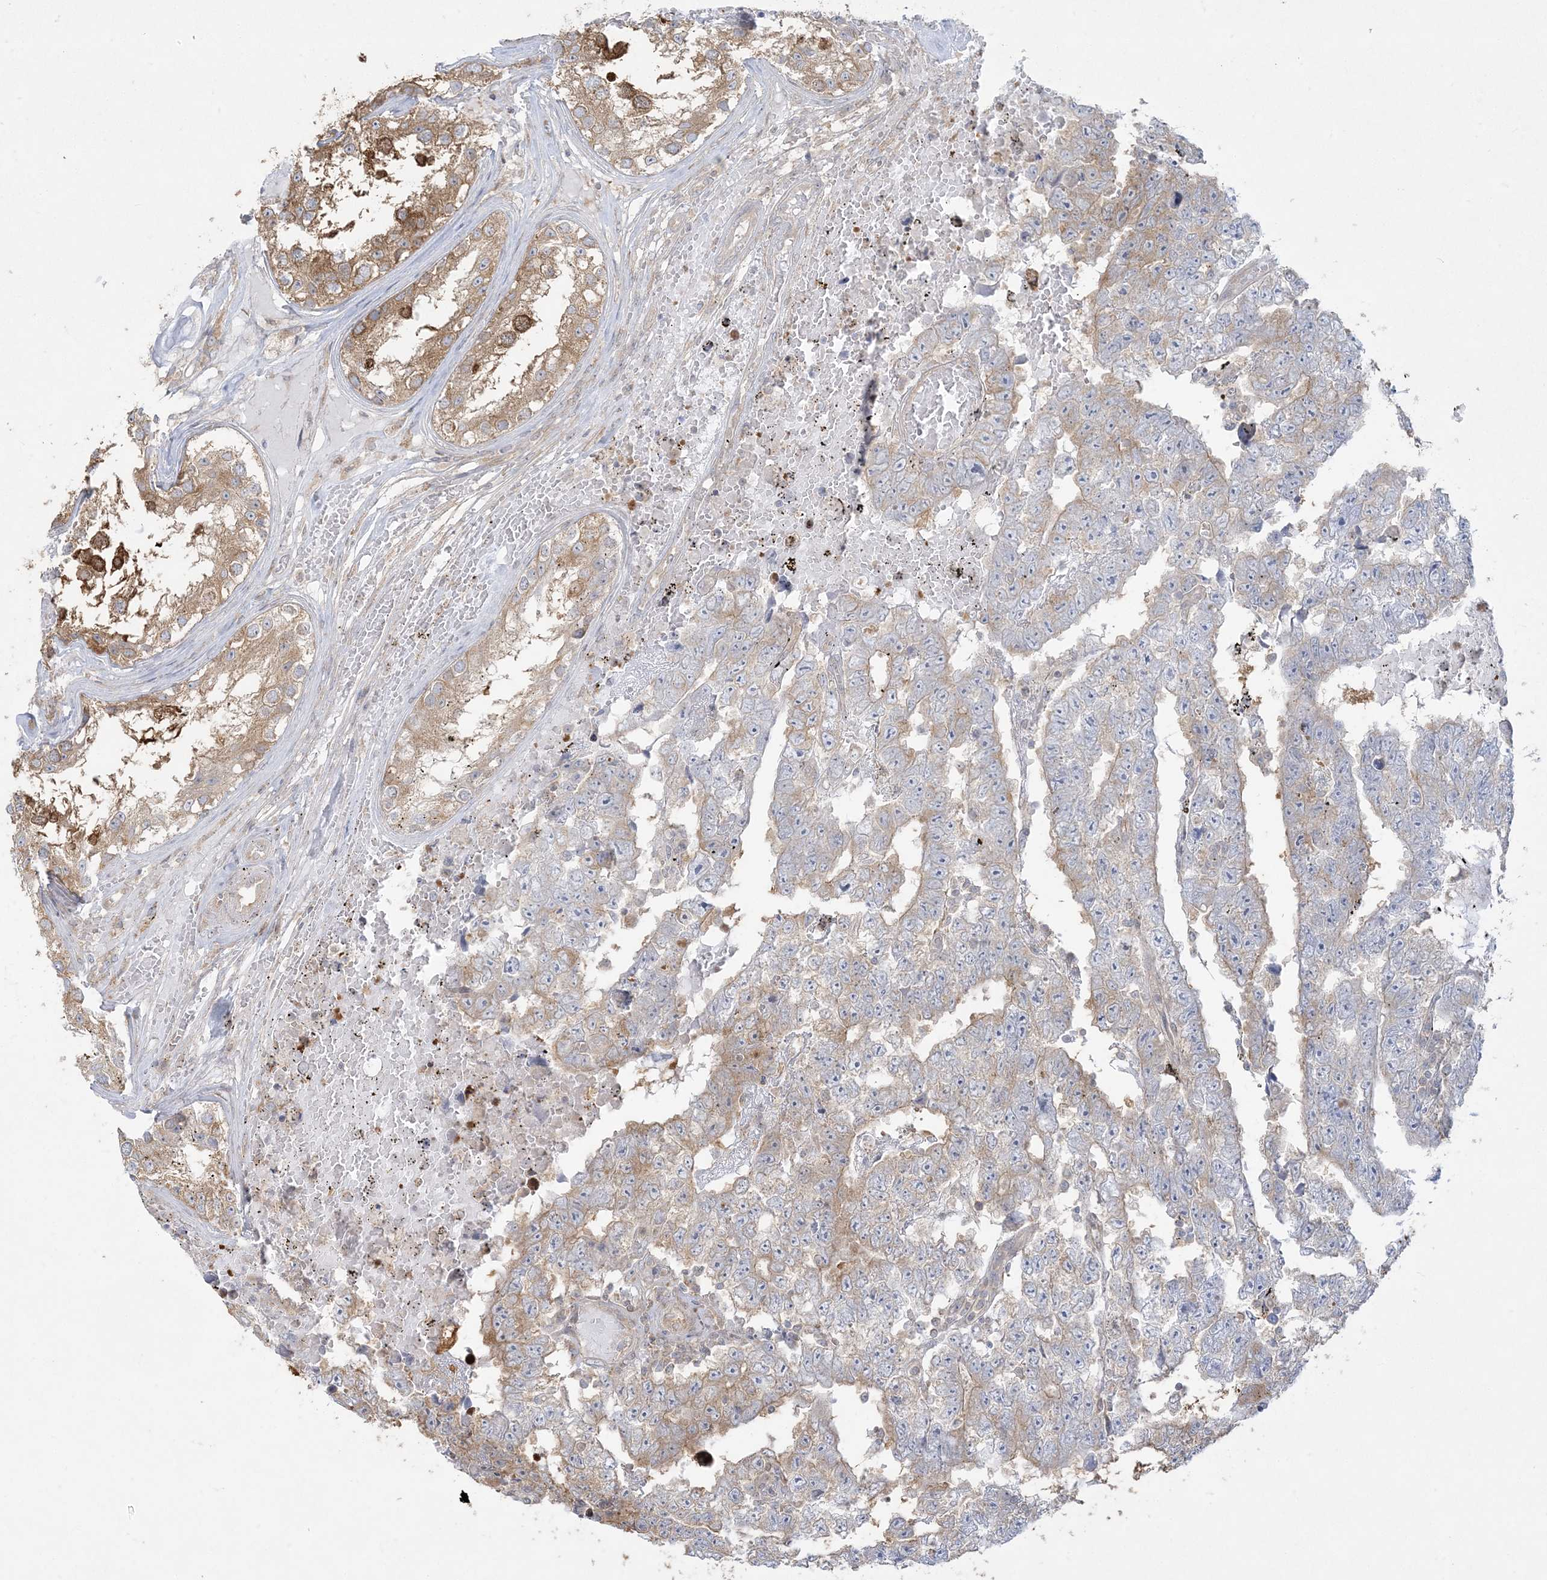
{"staining": {"intensity": "weak", "quantity": "25%-75%", "location": "cytoplasmic/membranous"}, "tissue": "testis cancer", "cell_type": "Tumor cells", "image_type": "cancer", "snomed": [{"axis": "morphology", "description": "Carcinoma, Embryonal, NOS"}, {"axis": "topography", "description": "Testis"}], "caption": "Brown immunohistochemical staining in testis cancer demonstrates weak cytoplasmic/membranous expression in about 25%-75% of tumor cells.", "gene": "ZC3H6", "patient": {"sex": "male", "age": 25}}